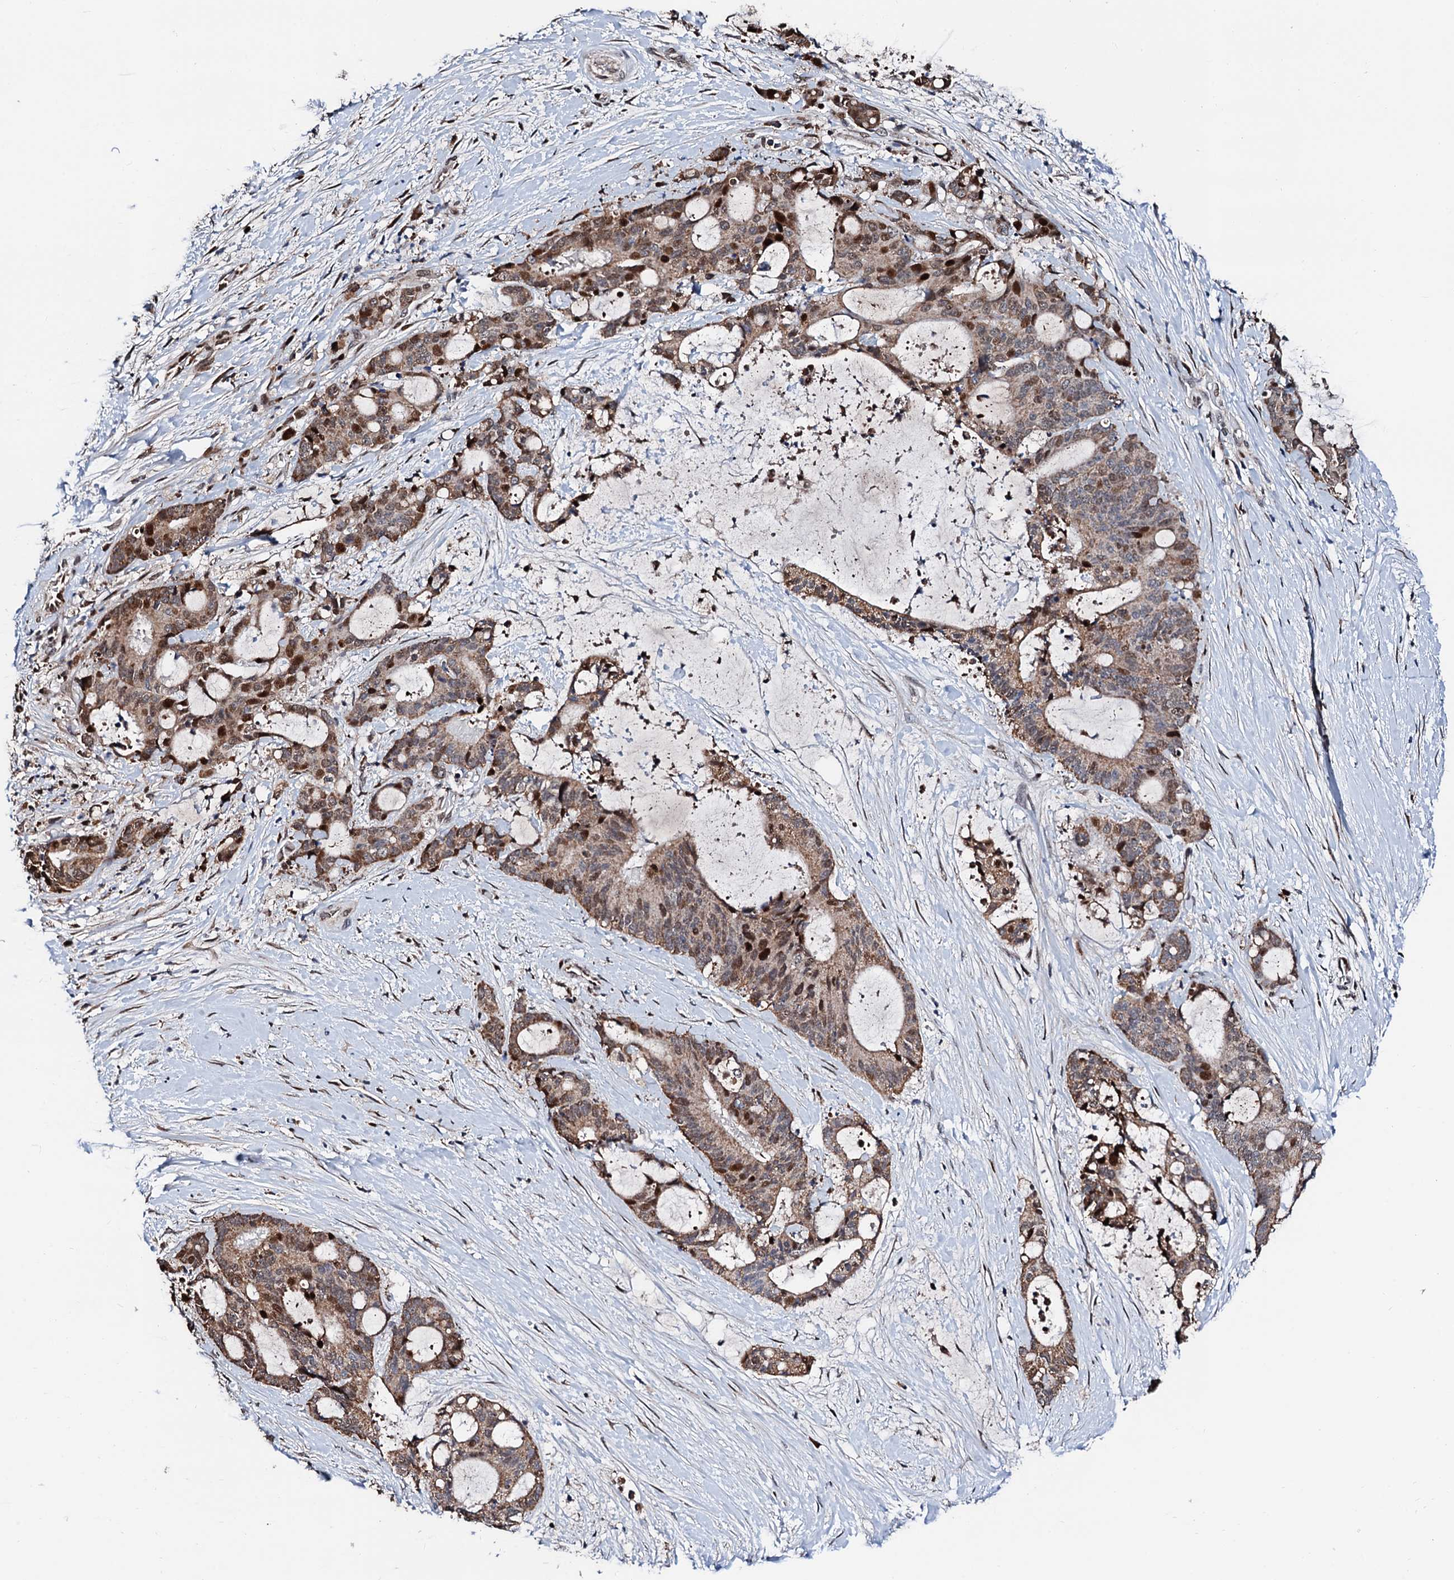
{"staining": {"intensity": "moderate", "quantity": ">75%", "location": "cytoplasmic/membranous,nuclear"}, "tissue": "liver cancer", "cell_type": "Tumor cells", "image_type": "cancer", "snomed": [{"axis": "morphology", "description": "Normal tissue, NOS"}, {"axis": "morphology", "description": "Cholangiocarcinoma"}, {"axis": "topography", "description": "Liver"}, {"axis": "topography", "description": "Peripheral nerve tissue"}], "caption": "Moderate cytoplasmic/membranous and nuclear expression for a protein is present in about >75% of tumor cells of cholangiocarcinoma (liver) using immunohistochemistry (IHC).", "gene": "KIF18A", "patient": {"sex": "female", "age": 73}}